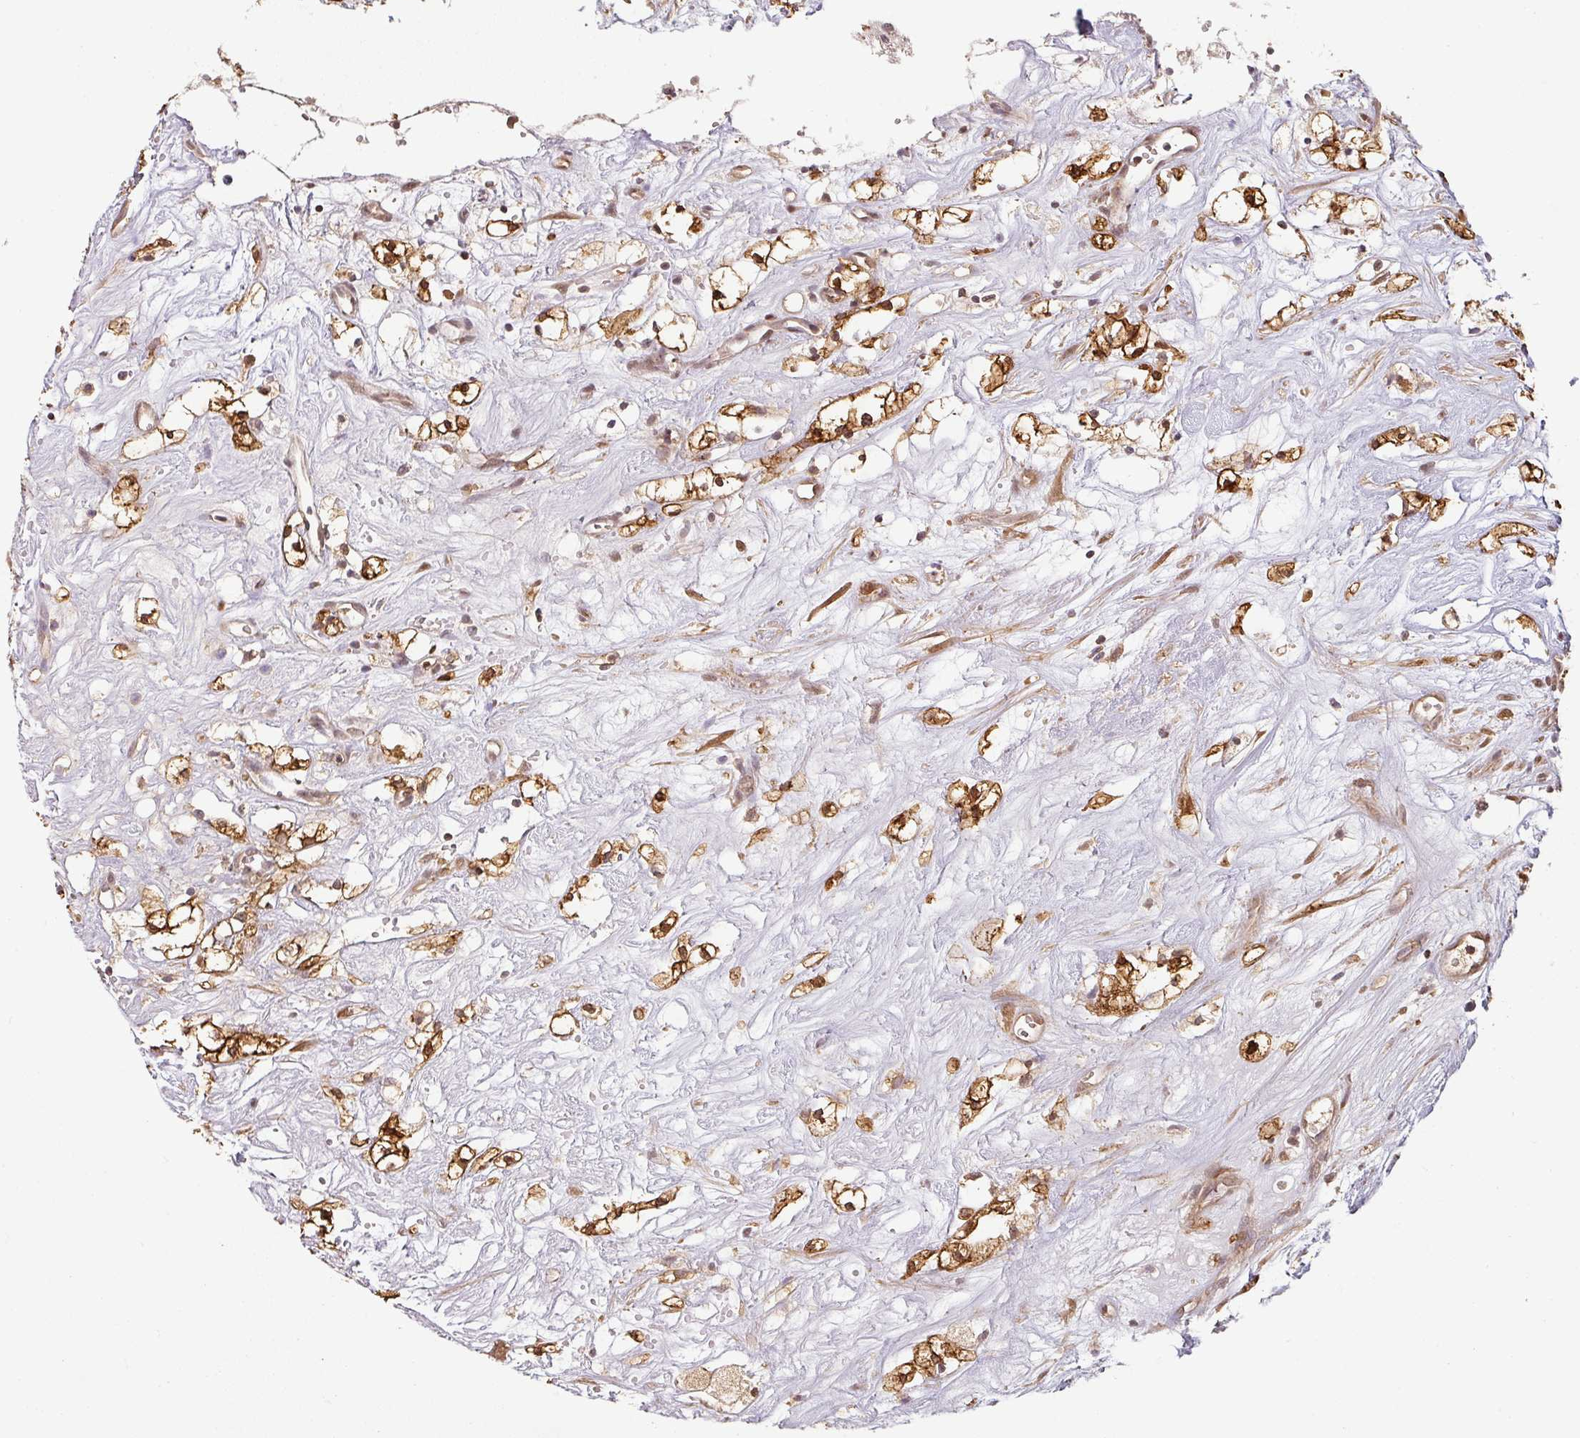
{"staining": {"intensity": "strong", "quantity": ">75%", "location": "cytoplasmic/membranous,nuclear"}, "tissue": "renal cancer", "cell_type": "Tumor cells", "image_type": "cancer", "snomed": [{"axis": "morphology", "description": "Adenocarcinoma, NOS"}, {"axis": "topography", "description": "Kidney"}], "caption": "About >75% of tumor cells in human renal adenocarcinoma reveal strong cytoplasmic/membranous and nuclear protein positivity as visualized by brown immunohistochemical staining.", "gene": "ZNF322", "patient": {"sex": "male", "age": 59}}